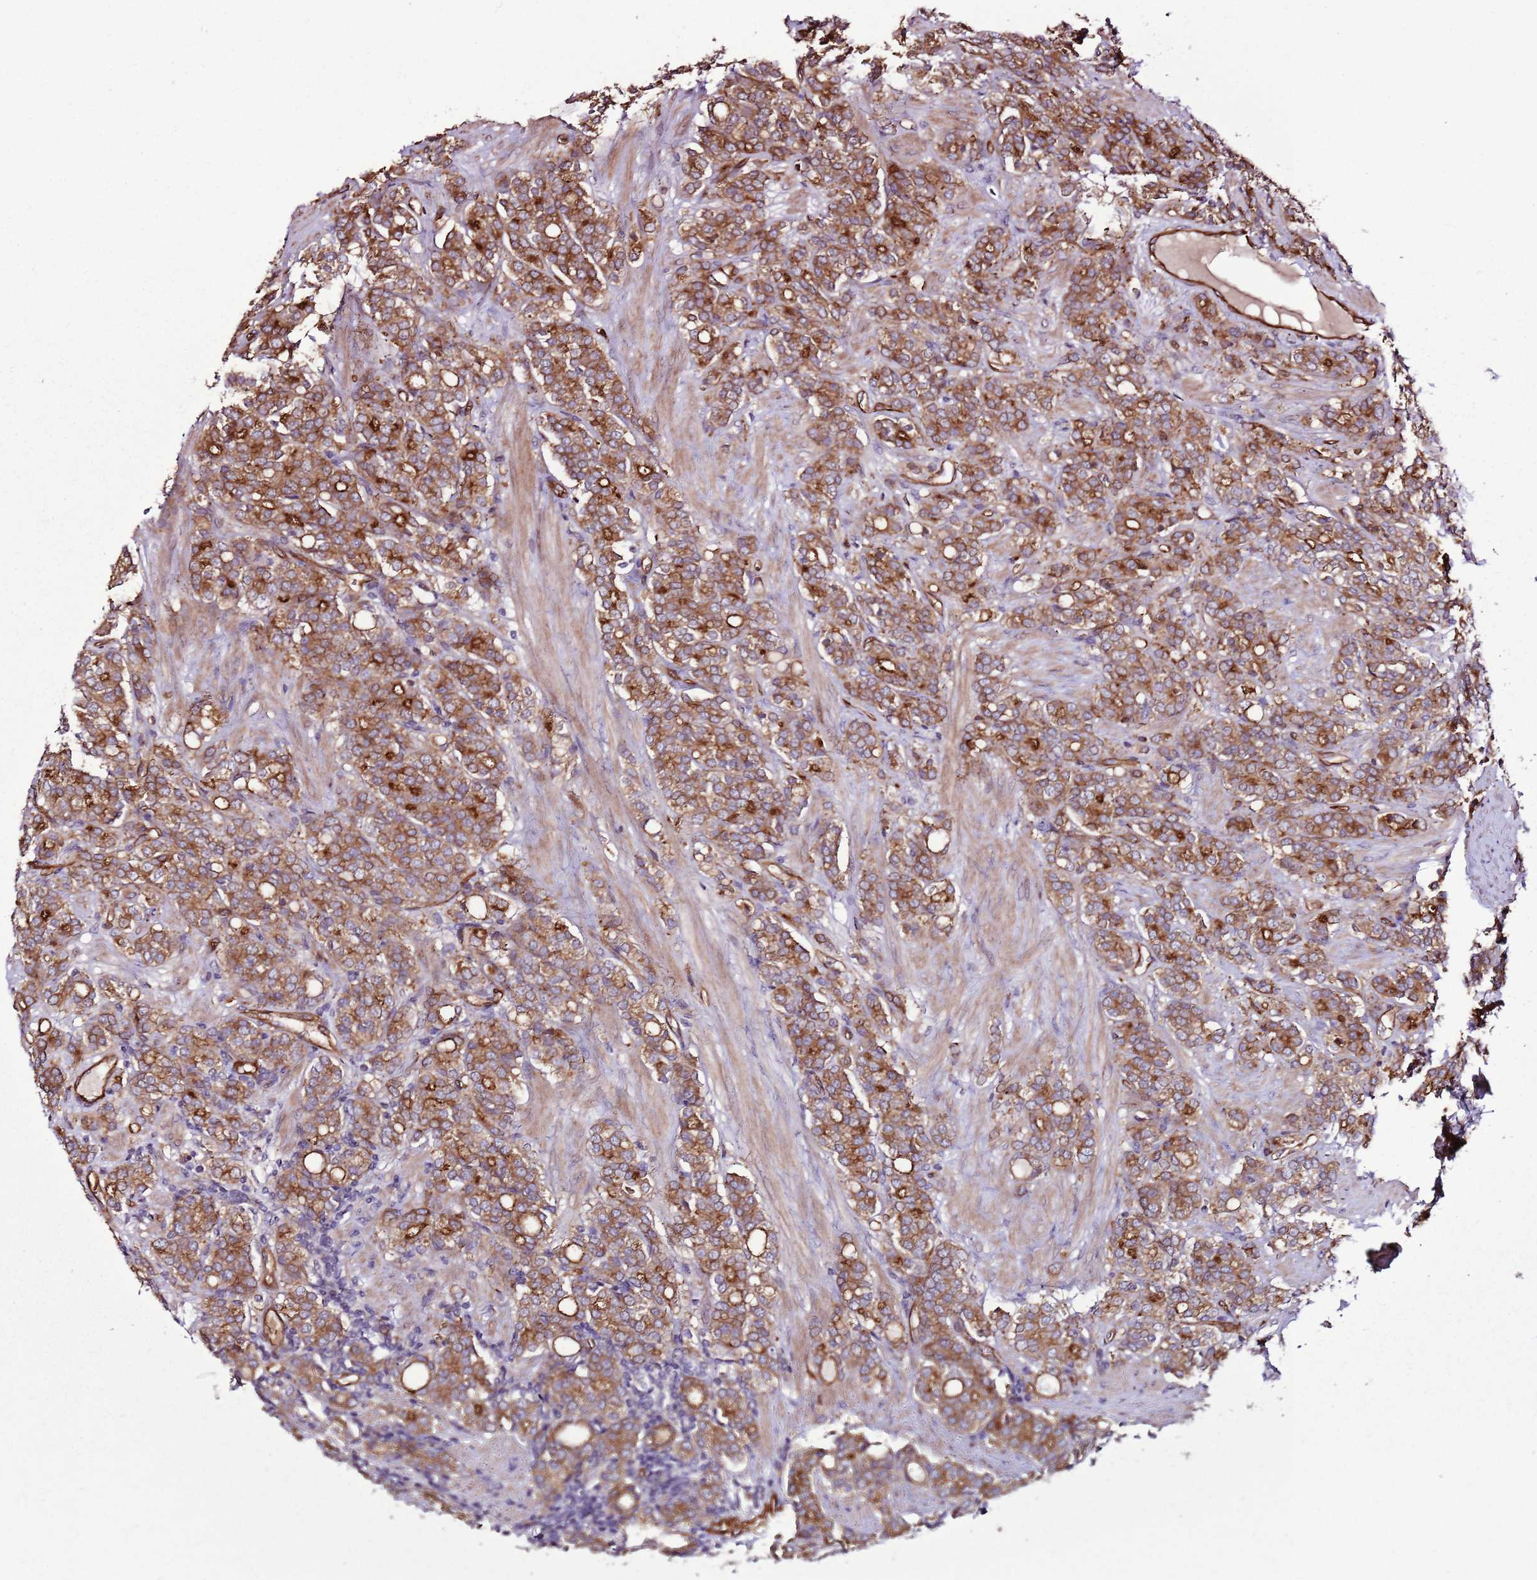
{"staining": {"intensity": "moderate", "quantity": ">75%", "location": "cytoplasmic/membranous"}, "tissue": "prostate cancer", "cell_type": "Tumor cells", "image_type": "cancer", "snomed": [{"axis": "morphology", "description": "Adenocarcinoma, High grade"}, {"axis": "topography", "description": "Prostate"}], "caption": "An immunohistochemistry photomicrograph of tumor tissue is shown. Protein staining in brown shows moderate cytoplasmic/membranous positivity in prostate cancer (high-grade adenocarcinoma) within tumor cells.", "gene": "ZNF827", "patient": {"sex": "male", "age": 62}}